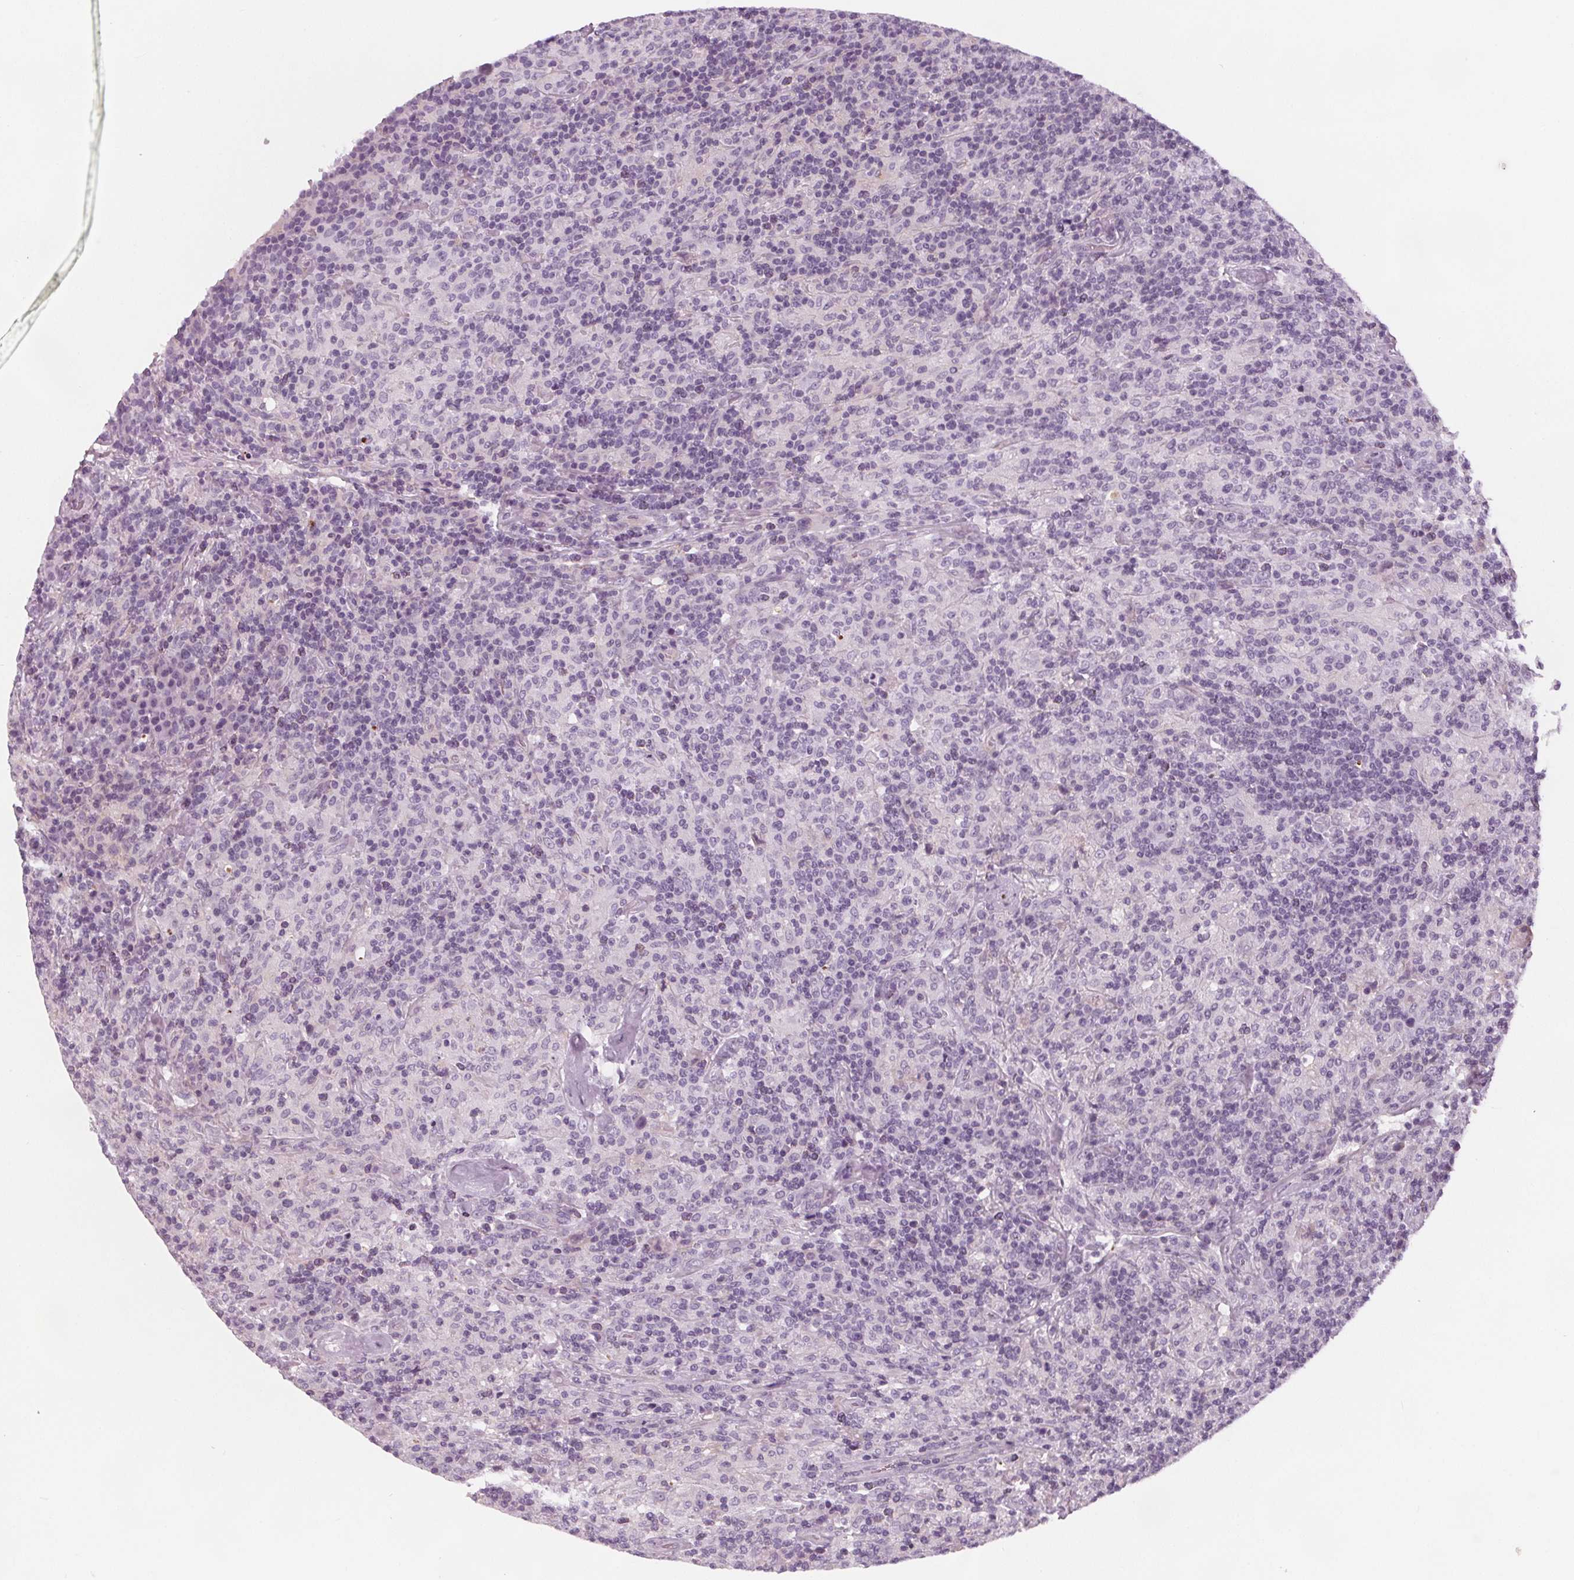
{"staining": {"intensity": "negative", "quantity": "none", "location": "none"}, "tissue": "lymphoma", "cell_type": "Tumor cells", "image_type": "cancer", "snomed": [{"axis": "morphology", "description": "Hodgkin's disease, NOS"}, {"axis": "topography", "description": "Lymph node"}], "caption": "This is a image of immunohistochemistry (IHC) staining of Hodgkin's disease, which shows no expression in tumor cells. Brightfield microscopy of immunohistochemistry (IHC) stained with DAB (brown) and hematoxylin (blue), captured at high magnification.", "gene": "SLC5A12", "patient": {"sex": "male", "age": 70}}